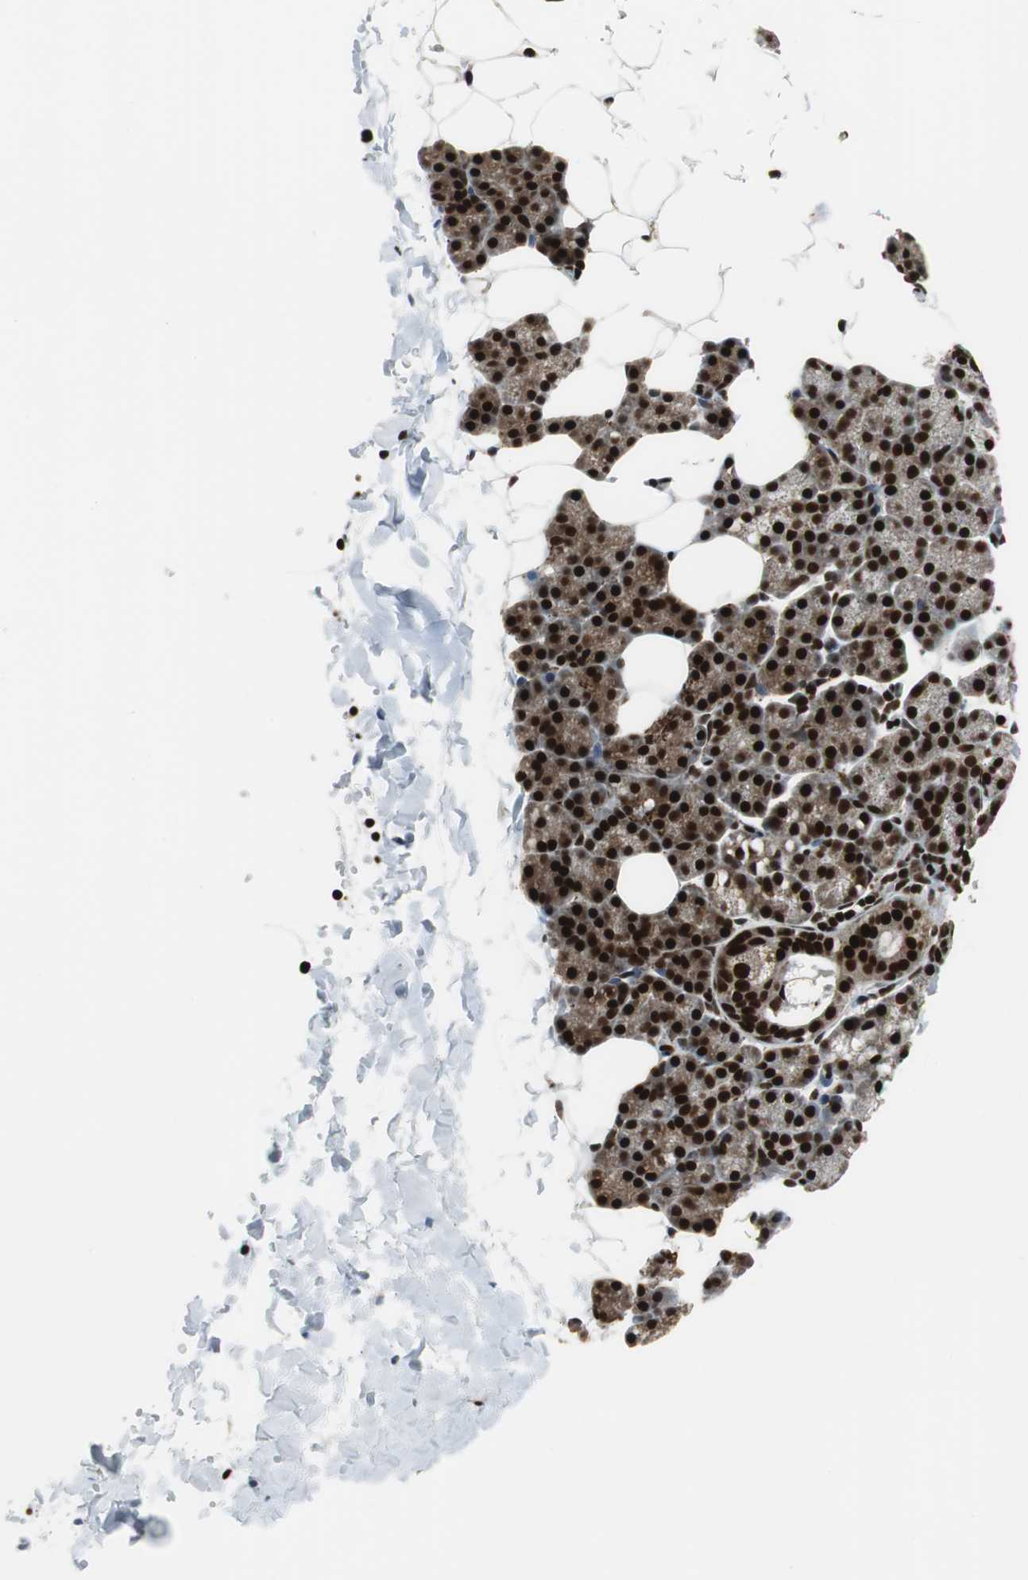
{"staining": {"intensity": "strong", "quantity": ">75%", "location": "nuclear"}, "tissue": "salivary gland", "cell_type": "Glandular cells", "image_type": "normal", "snomed": [{"axis": "morphology", "description": "Normal tissue, NOS"}, {"axis": "topography", "description": "Lymph node"}, {"axis": "topography", "description": "Salivary gland"}], "caption": "IHC of normal salivary gland reveals high levels of strong nuclear positivity in approximately >75% of glandular cells.", "gene": "HDAC1", "patient": {"sex": "male", "age": 8}}